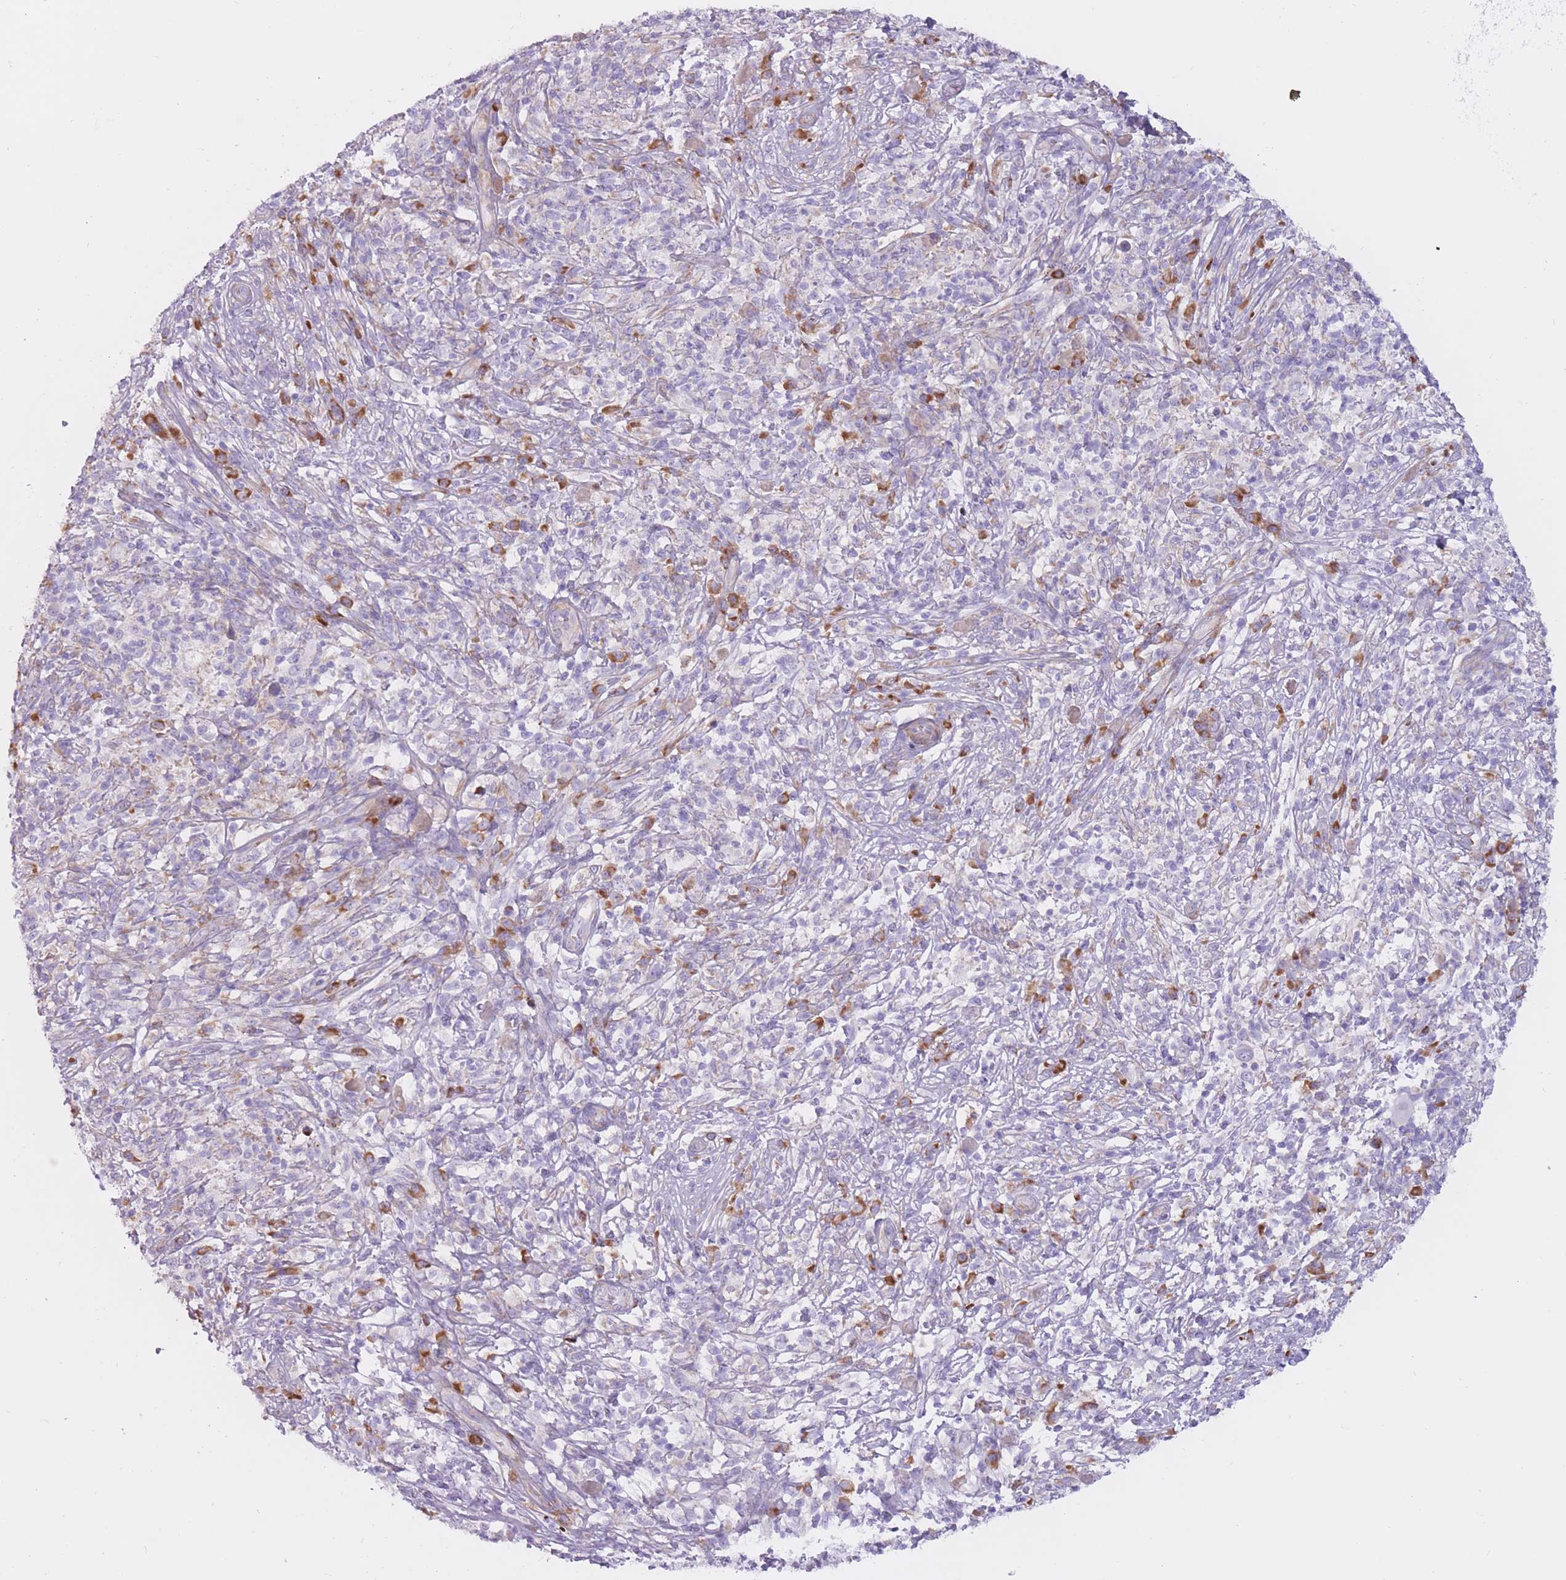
{"staining": {"intensity": "negative", "quantity": "none", "location": "none"}, "tissue": "melanoma", "cell_type": "Tumor cells", "image_type": "cancer", "snomed": [{"axis": "morphology", "description": "Malignant melanoma, NOS"}, {"axis": "topography", "description": "Skin"}], "caption": "High power microscopy photomicrograph of an immunohistochemistry micrograph of malignant melanoma, revealing no significant staining in tumor cells. (Brightfield microscopy of DAB (3,3'-diaminobenzidine) IHC at high magnification).", "gene": "RPL18", "patient": {"sex": "male", "age": 66}}